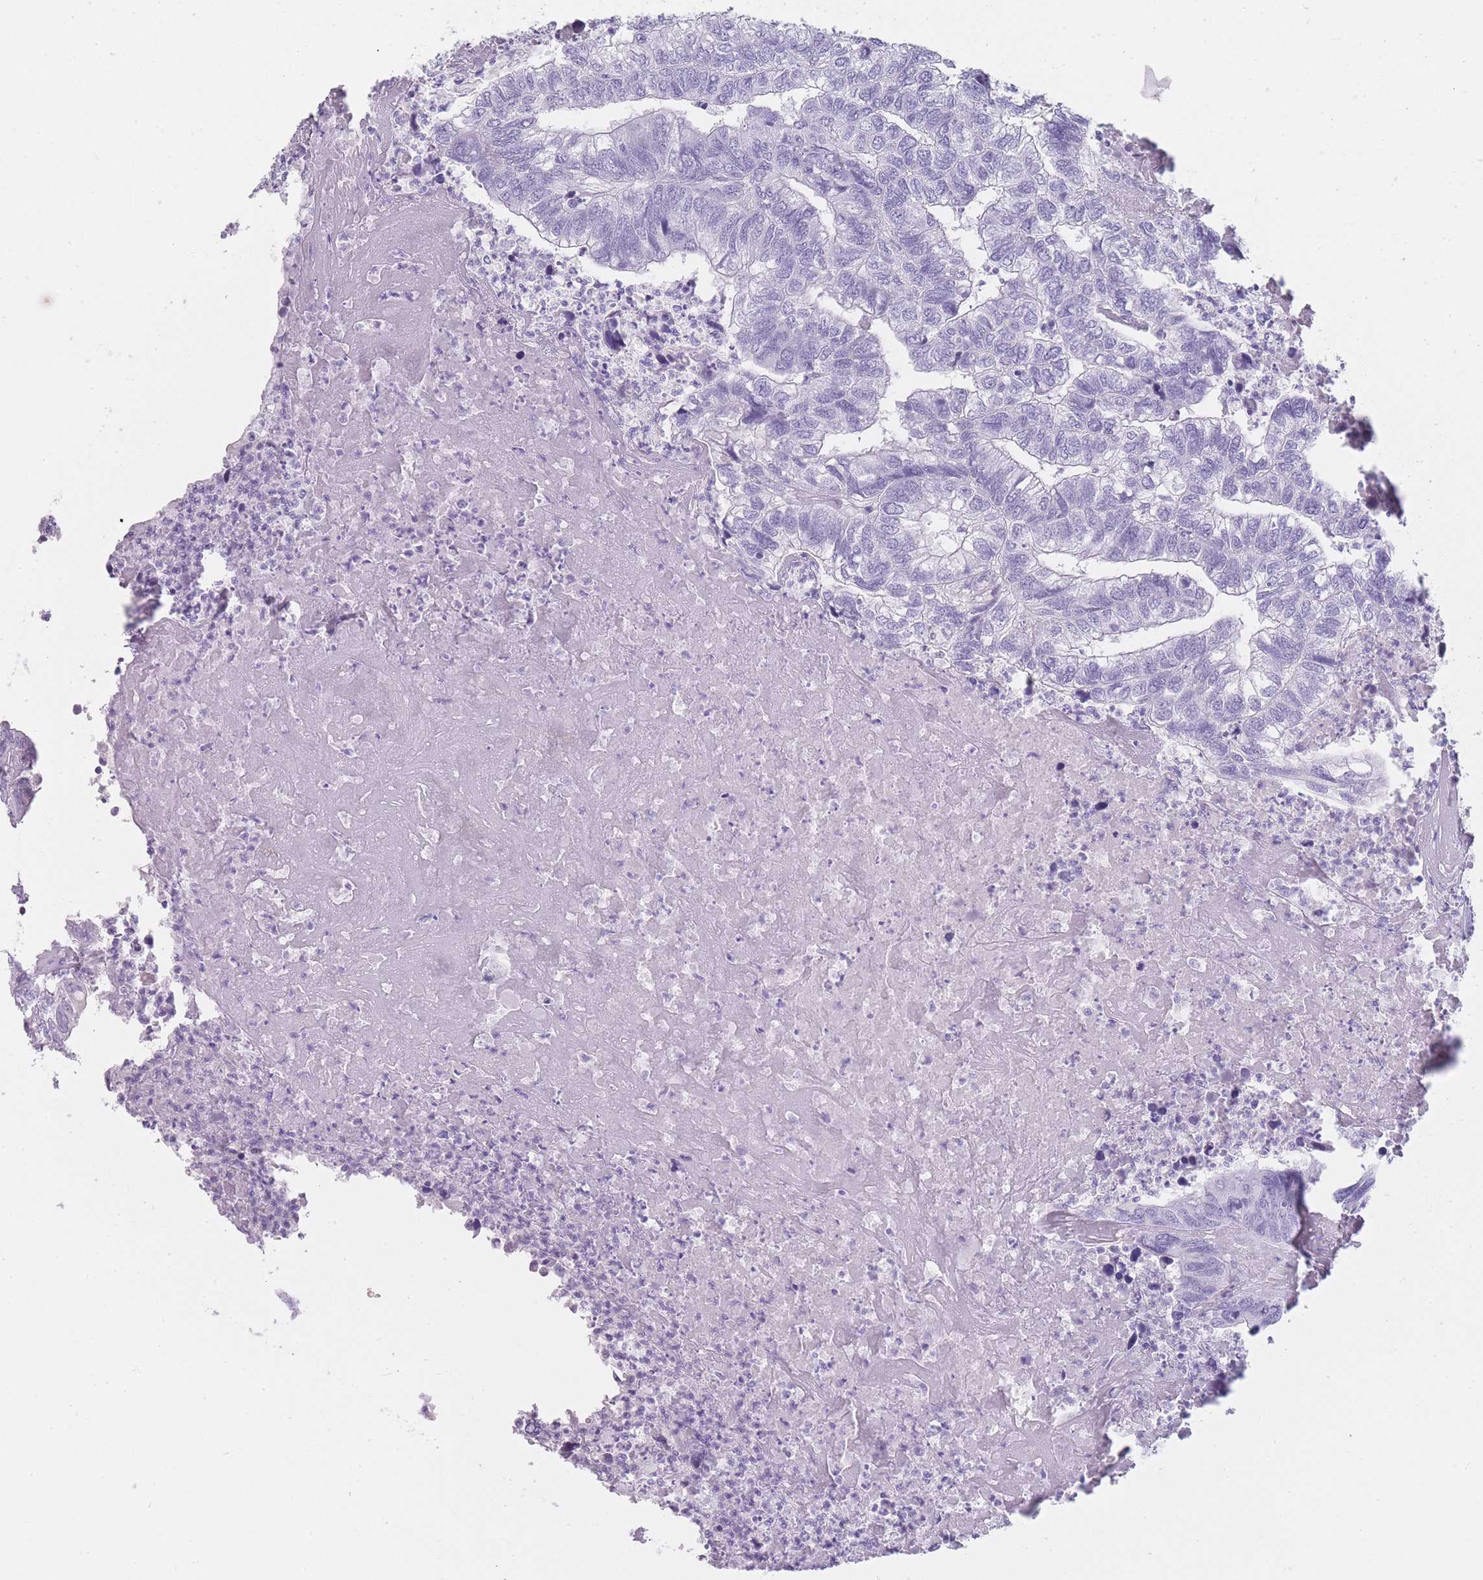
{"staining": {"intensity": "negative", "quantity": "none", "location": "none"}, "tissue": "colorectal cancer", "cell_type": "Tumor cells", "image_type": "cancer", "snomed": [{"axis": "morphology", "description": "Adenocarcinoma, NOS"}, {"axis": "topography", "description": "Colon"}], "caption": "Tumor cells are negative for brown protein staining in colorectal cancer.", "gene": "TCP11", "patient": {"sex": "female", "age": 67}}